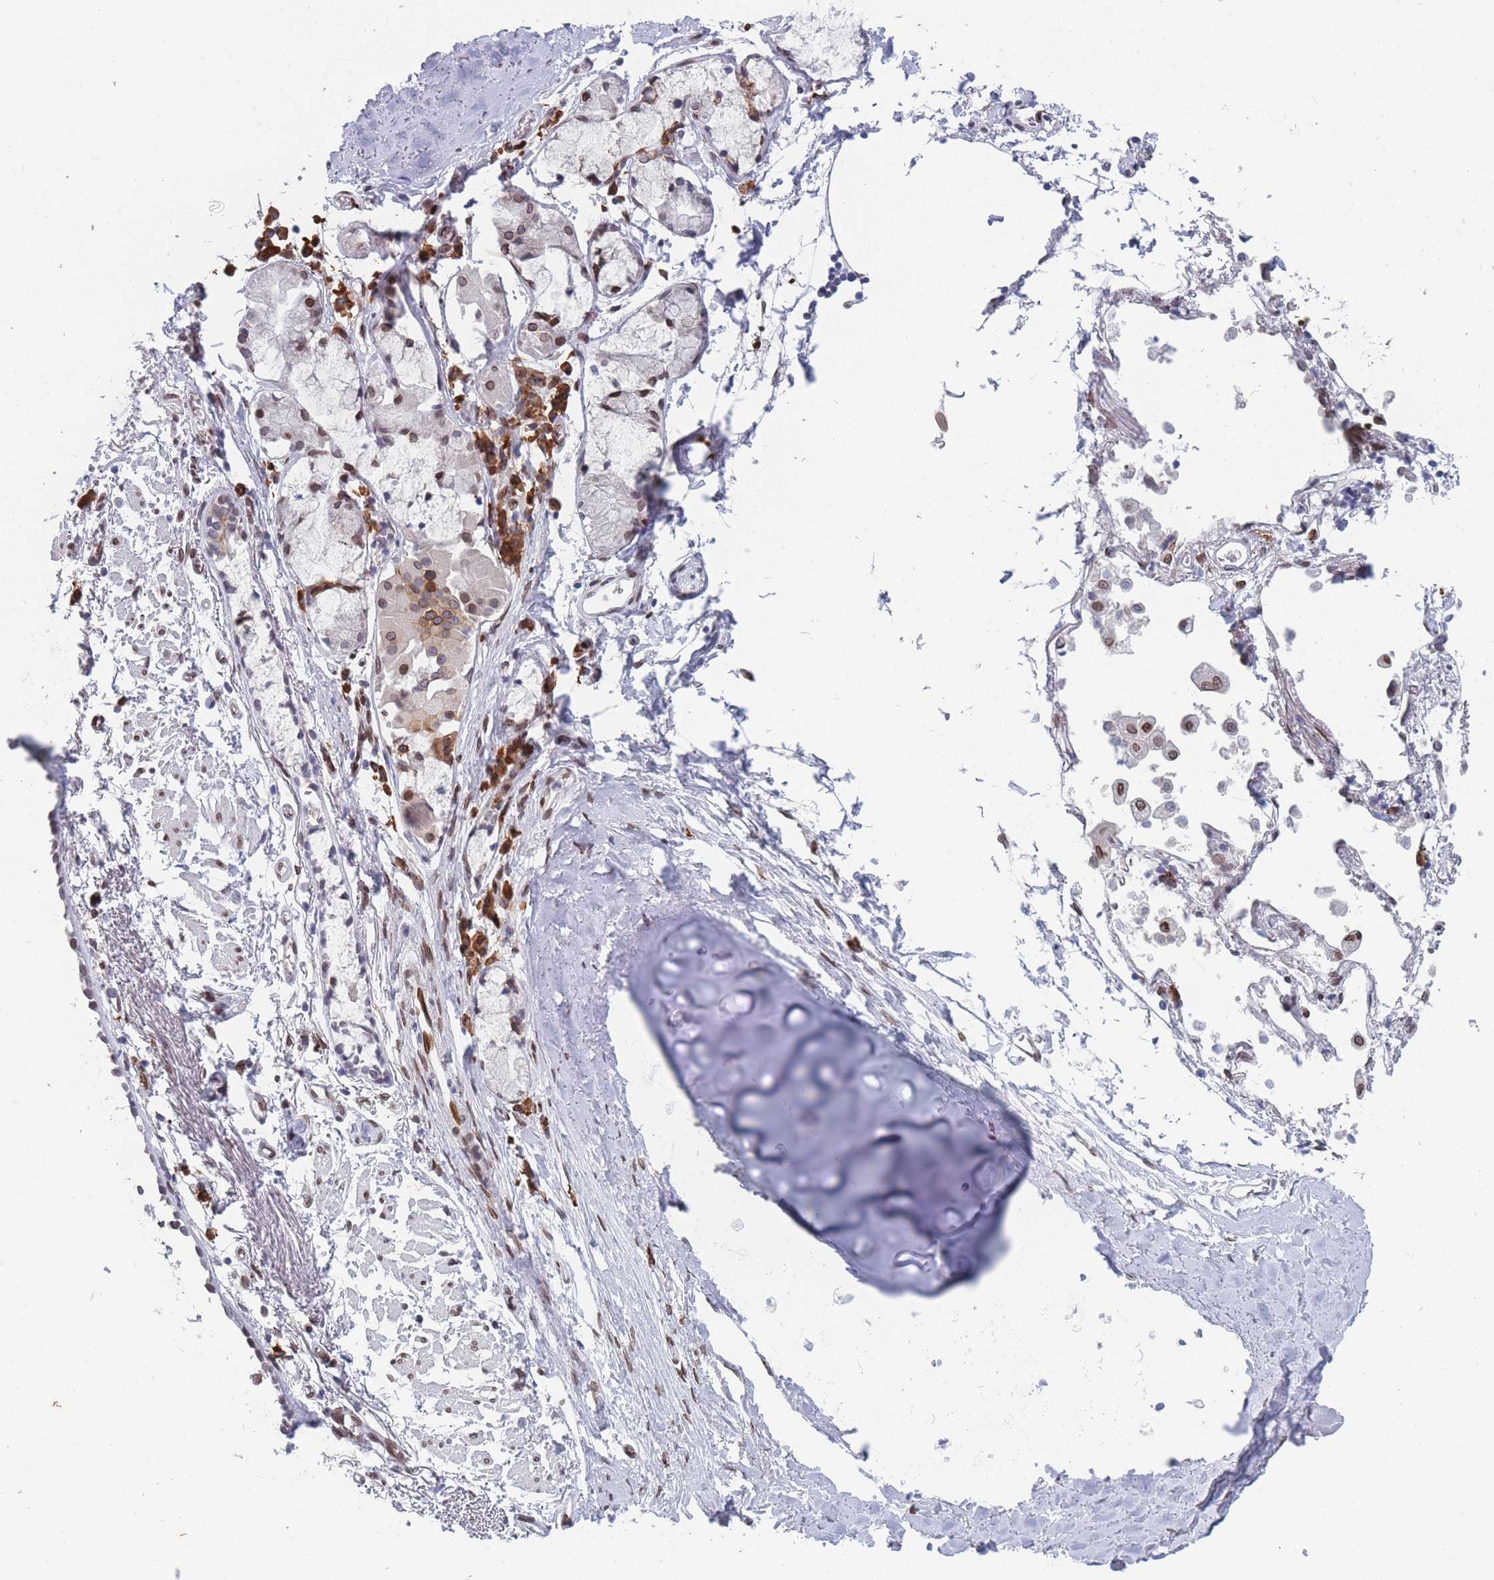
{"staining": {"intensity": "negative", "quantity": "none", "location": "none"}, "tissue": "adipose tissue", "cell_type": "Adipocytes", "image_type": "normal", "snomed": [{"axis": "morphology", "description": "Normal tissue, NOS"}, {"axis": "topography", "description": "Cartilage tissue"}], "caption": "This micrograph is of unremarkable adipose tissue stained with immunohistochemistry (IHC) to label a protein in brown with the nuclei are counter-stained blue. There is no positivity in adipocytes. (DAB (3,3'-diaminobenzidine) IHC visualized using brightfield microscopy, high magnification).", "gene": "ZBTB1", "patient": {"sex": "male", "age": 73}}